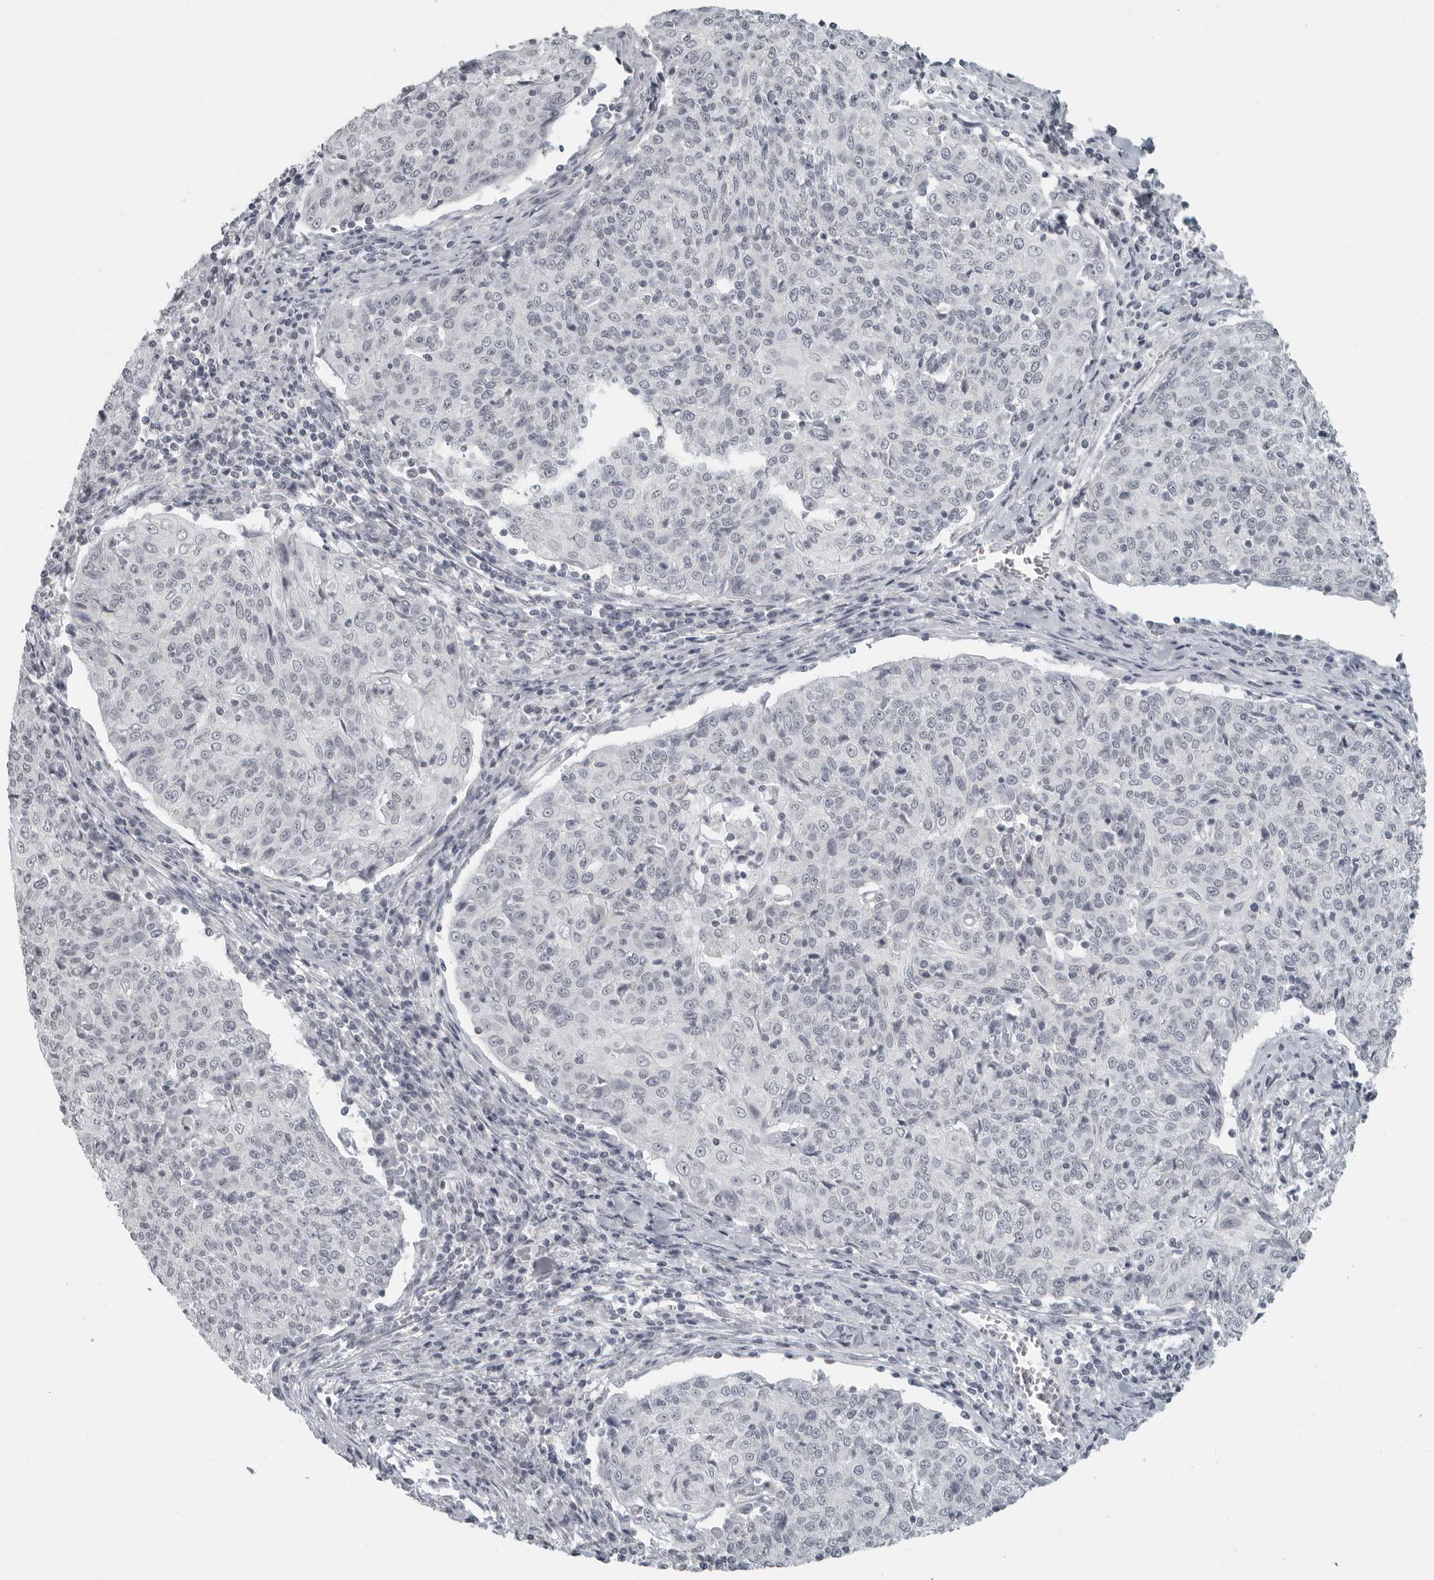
{"staining": {"intensity": "negative", "quantity": "none", "location": "none"}, "tissue": "cervical cancer", "cell_type": "Tumor cells", "image_type": "cancer", "snomed": [{"axis": "morphology", "description": "Squamous cell carcinoma, NOS"}, {"axis": "topography", "description": "Cervix"}], "caption": "Cervical cancer was stained to show a protein in brown. There is no significant staining in tumor cells.", "gene": "BPIFA1", "patient": {"sex": "female", "age": 48}}